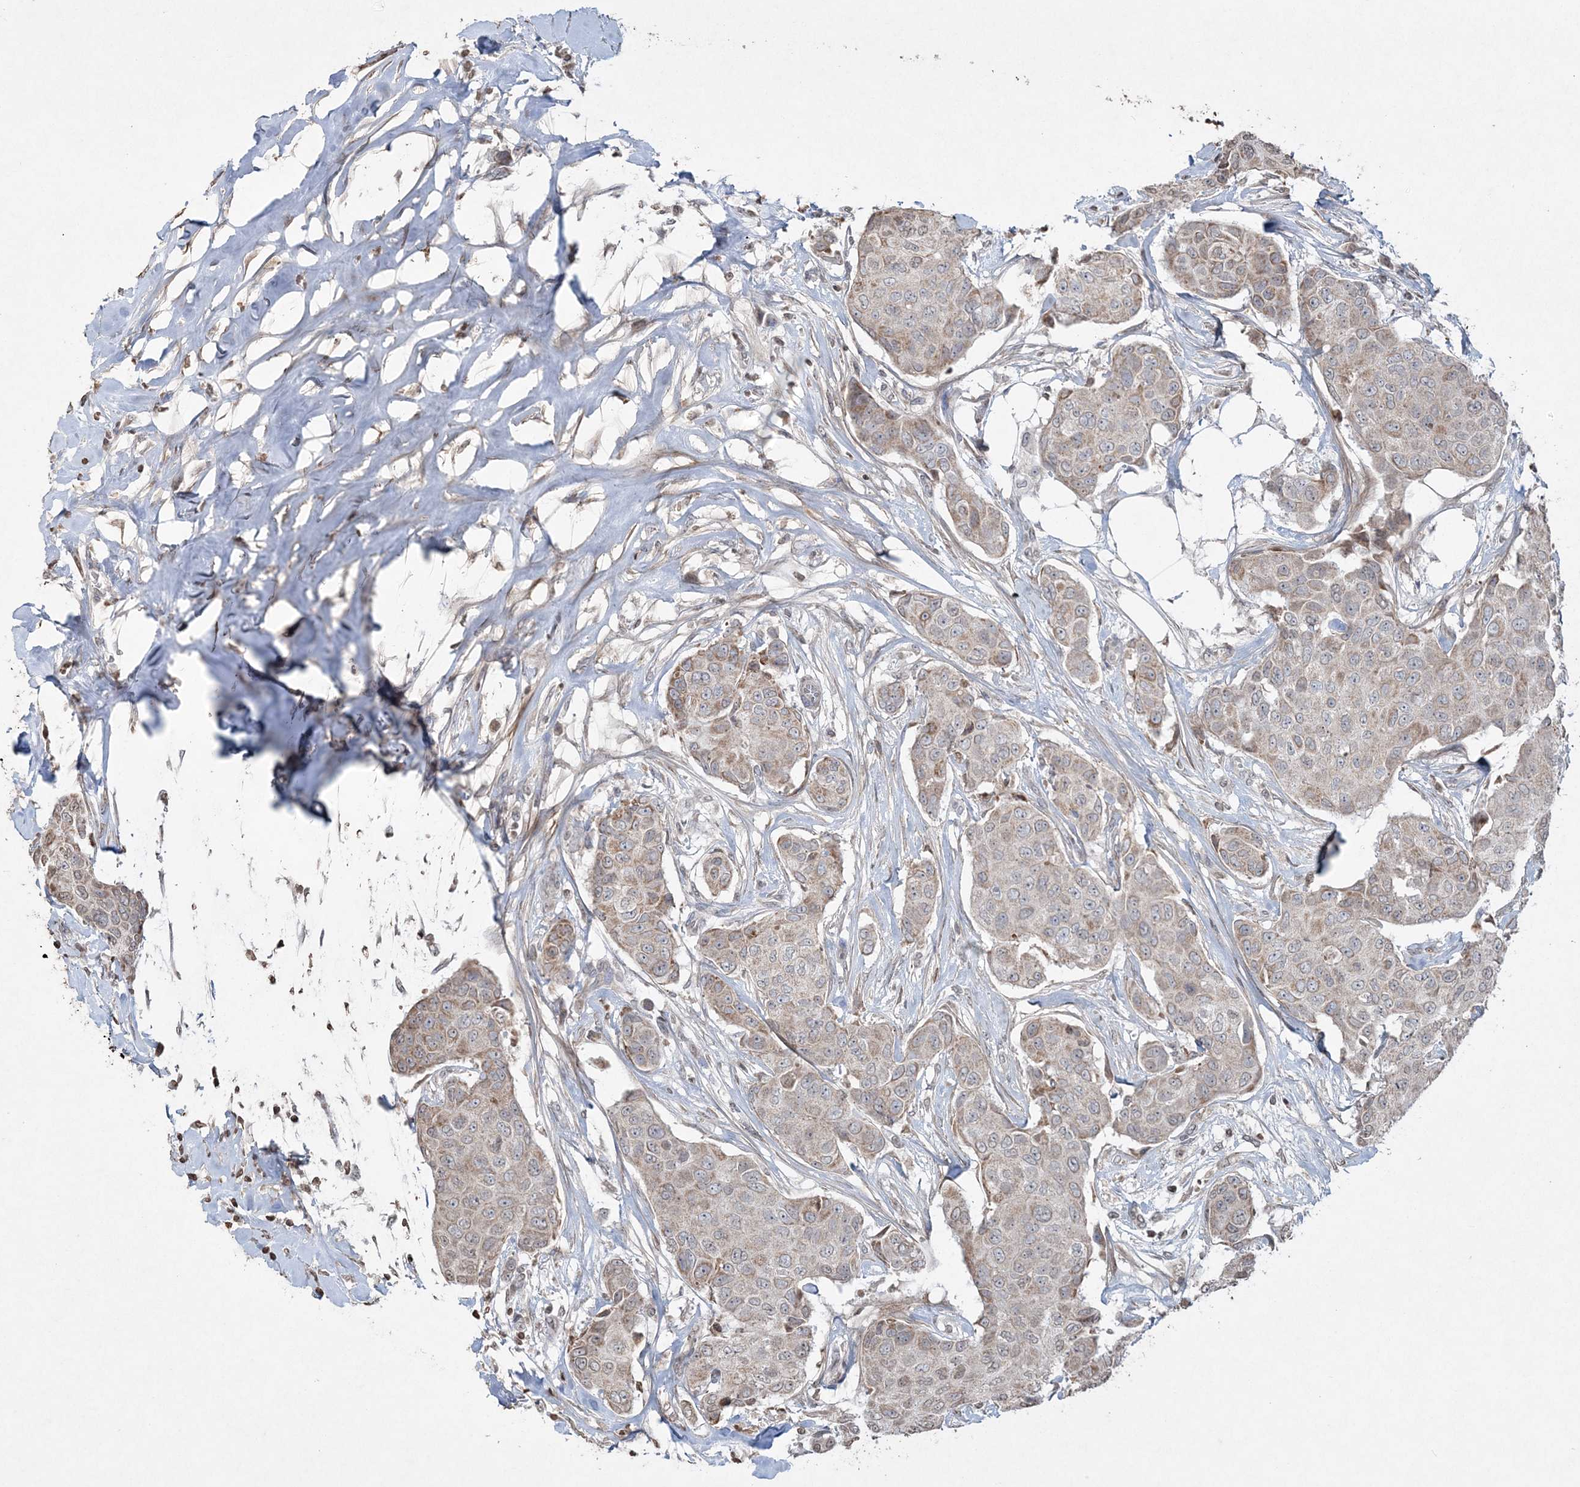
{"staining": {"intensity": "negative", "quantity": "none", "location": "none"}, "tissue": "breast cancer", "cell_type": "Tumor cells", "image_type": "cancer", "snomed": [{"axis": "morphology", "description": "Duct carcinoma"}, {"axis": "topography", "description": "Breast"}], "caption": "DAB immunohistochemical staining of human infiltrating ductal carcinoma (breast) exhibits no significant staining in tumor cells. Brightfield microscopy of immunohistochemistry stained with DAB (3,3'-diaminobenzidine) (brown) and hematoxylin (blue), captured at high magnification.", "gene": "TTC7A", "patient": {"sex": "female", "age": 80}}